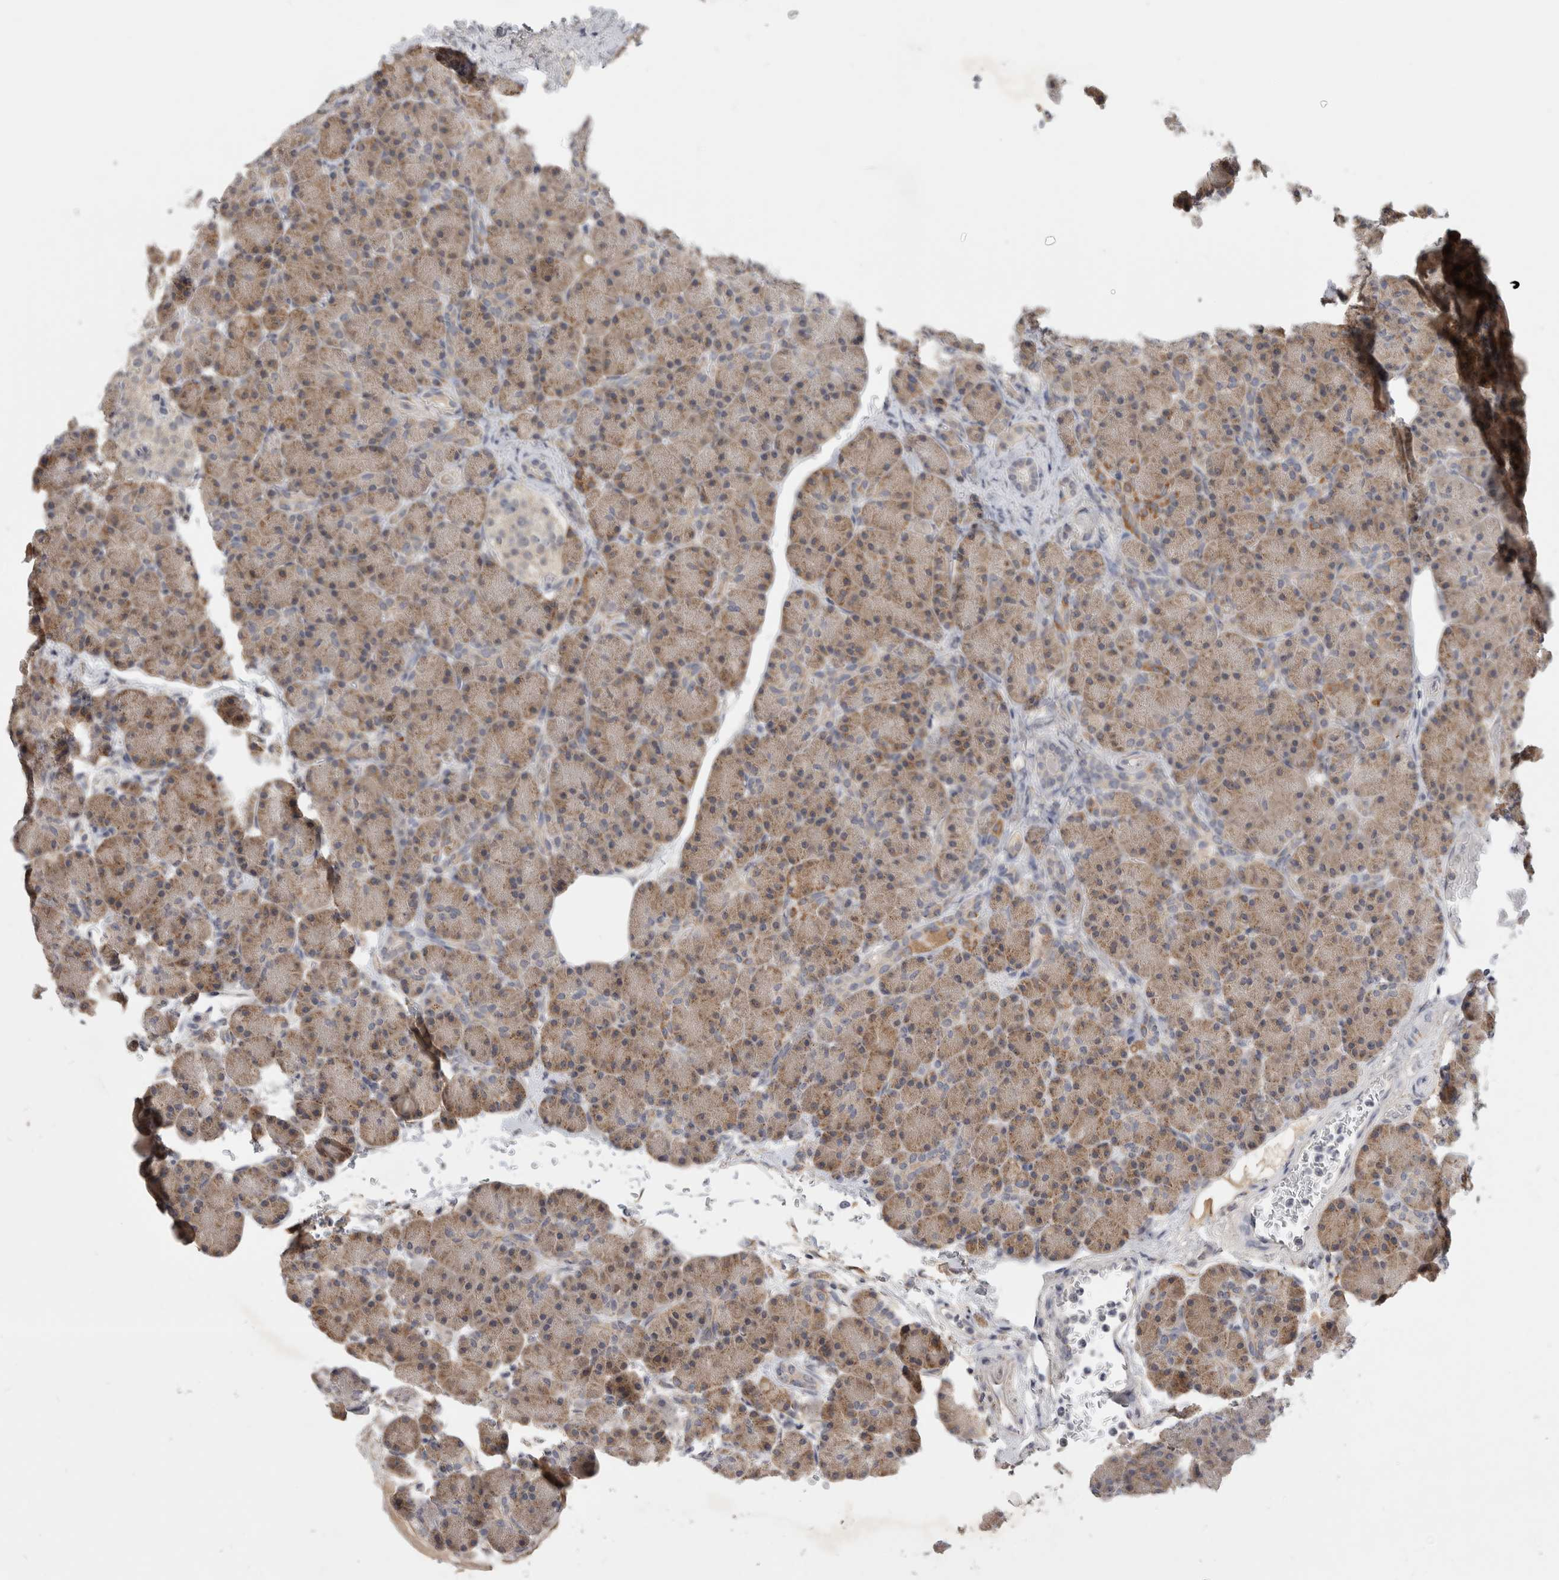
{"staining": {"intensity": "moderate", "quantity": "25%-75%", "location": "cytoplasmic/membranous"}, "tissue": "pancreas", "cell_type": "Exocrine glandular cells", "image_type": "normal", "snomed": [{"axis": "morphology", "description": "Normal tissue, NOS"}, {"axis": "topography", "description": "Pancreas"}], "caption": "Protein analysis of normal pancreas reveals moderate cytoplasmic/membranous positivity in about 25%-75% of exocrine glandular cells. (IHC, brightfield microscopy, high magnification).", "gene": "DYRK2", "patient": {"sex": "female", "age": 43}}